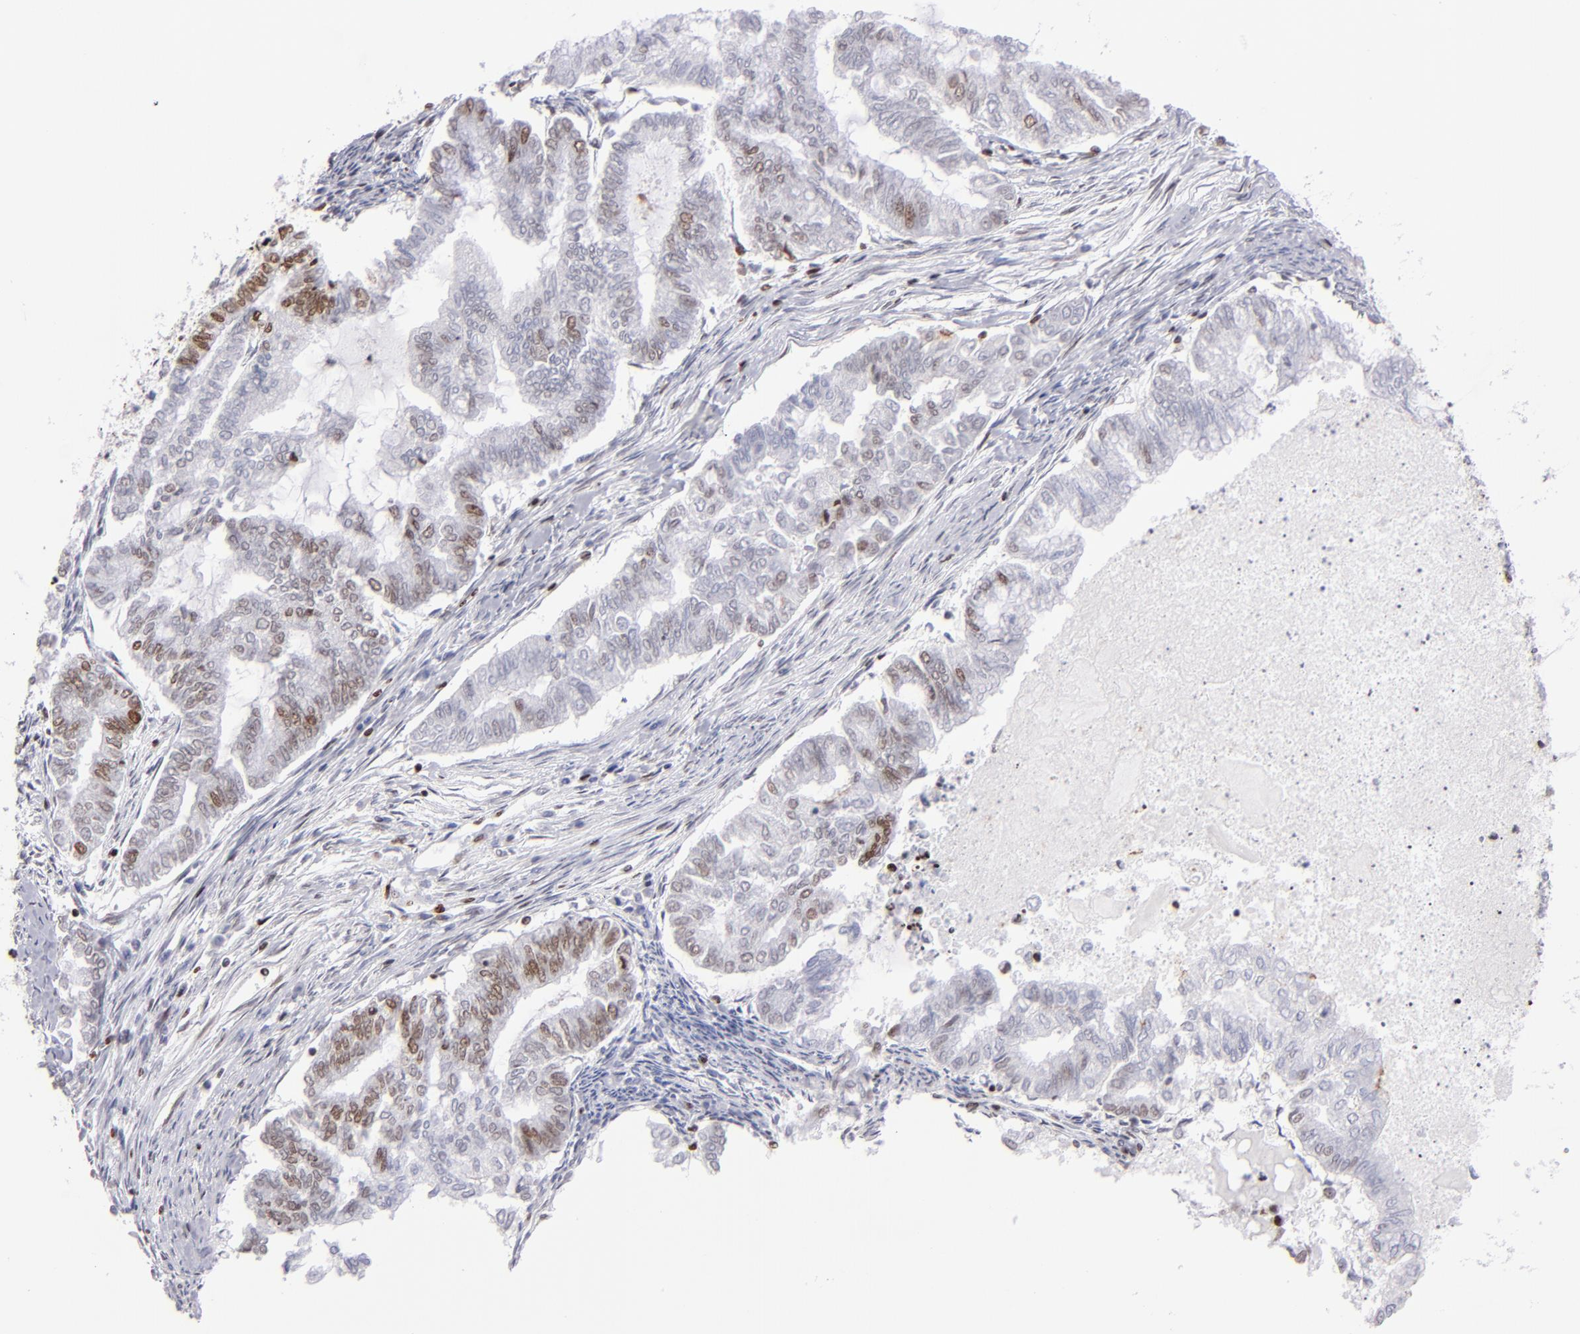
{"staining": {"intensity": "moderate", "quantity": "<25%", "location": "nuclear"}, "tissue": "endometrial cancer", "cell_type": "Tumor cells", "image_type": "cancer", "snomed": [{"axis": "morphology", "description": "Adenocarcinoma, NOS"}, {"axis": "topography", "description": "Endometrium"}], "caption": "Adenocarcinoma (endometrial) stained with immunohistochemistry exhibits moderate nuclear positivity in approximately <25% of tumor cells. Using DAB (brown) and hematoxylin (blue) stains, captured at high magnification using brightfield microscopy.", "gene": "POLA1", "patient": {"sex": "female", "age": 79}}